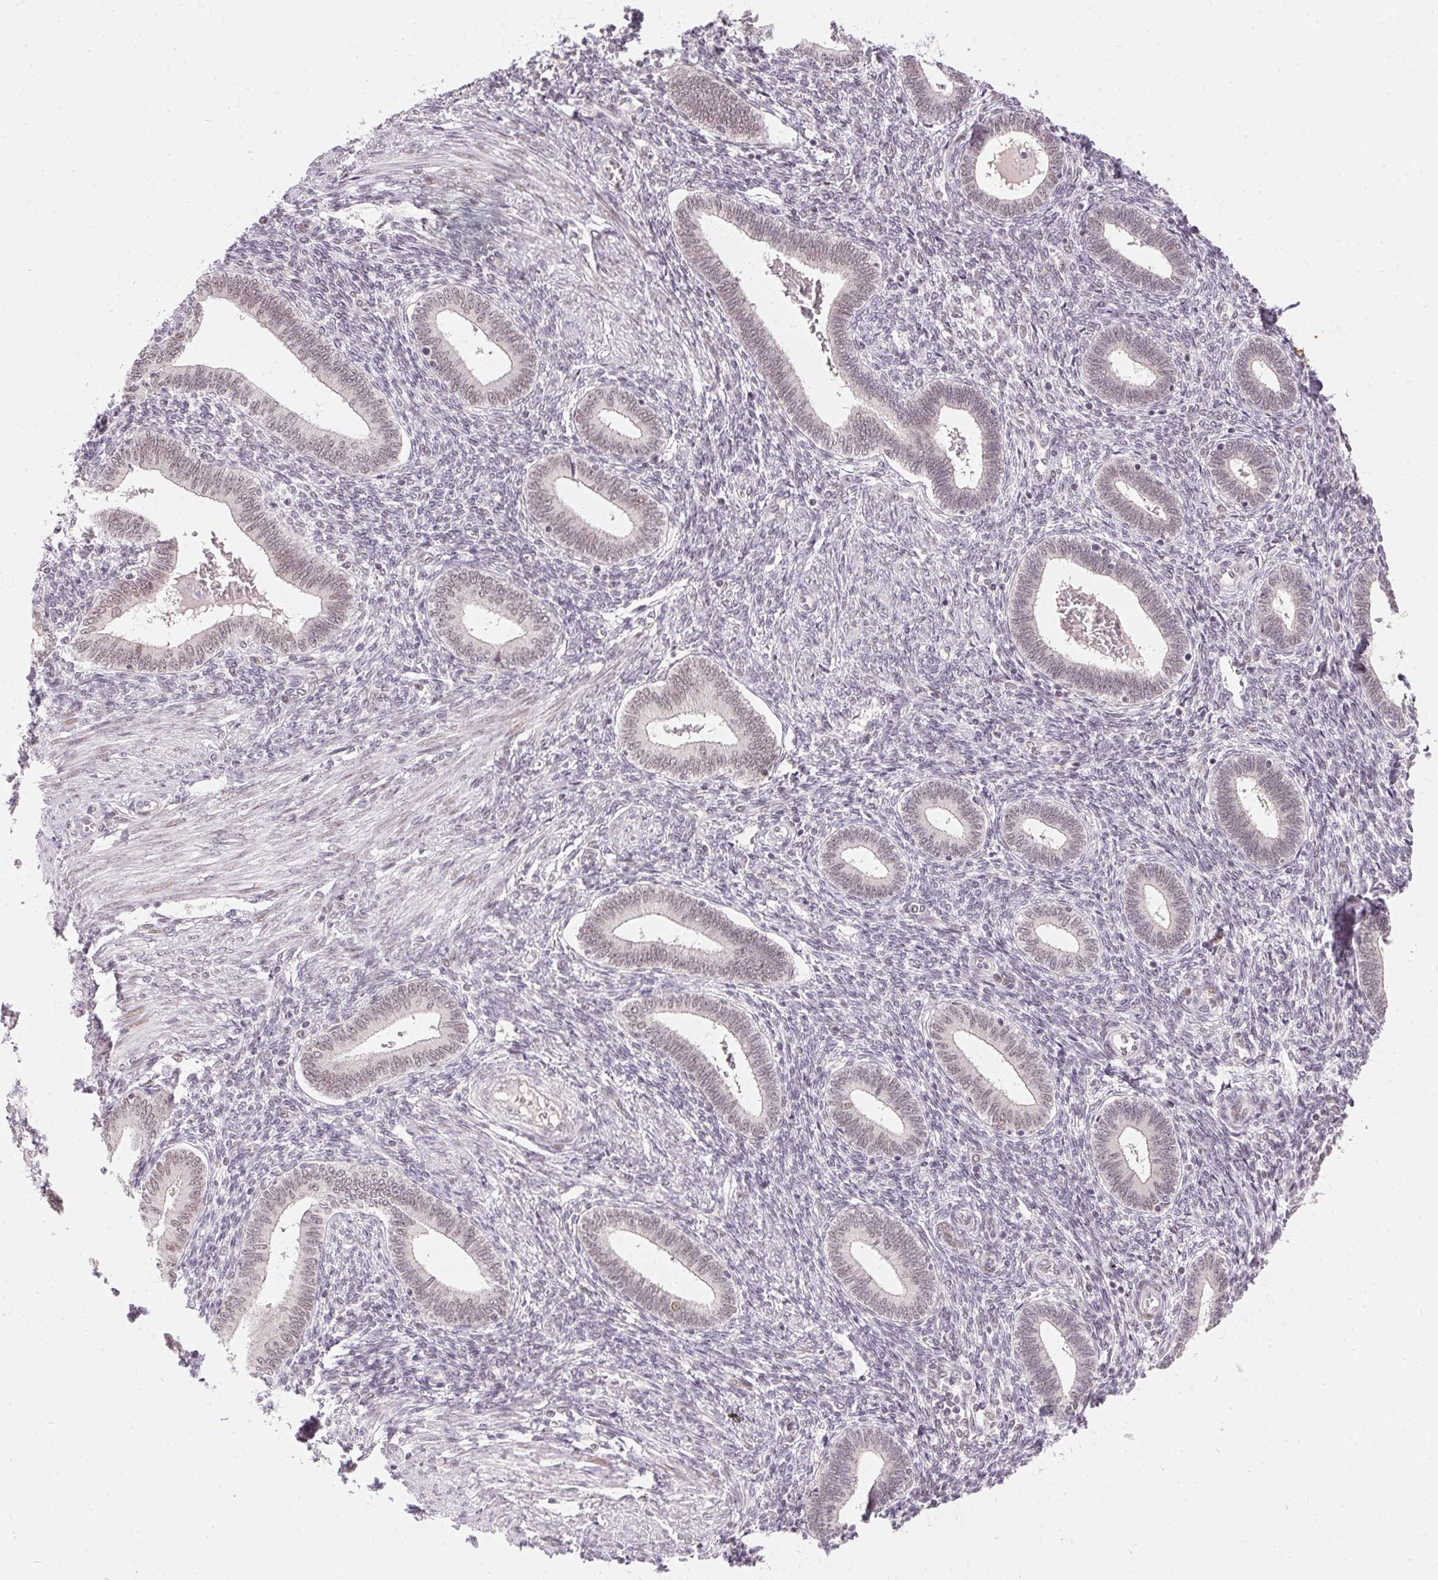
{"staining": {"intensity": "negative", "quantity": "none", "location": "none"}, "tissue": "endometrium", "cell_type": "Cells in endometrial stroma", "image_type": "normal", "snomed": [{"axis": "morphology", "description": "Normal tissue, NOS"}, {"axis": "topography", "description": "Endometrium"}], "caption": "The histopathology image shows no significant staining in cells in endometrial stroma of endometrium. Nuclei are stained in blue.", "gene": "KDM4D", "patient": {"sex": "female", "age": 42}}